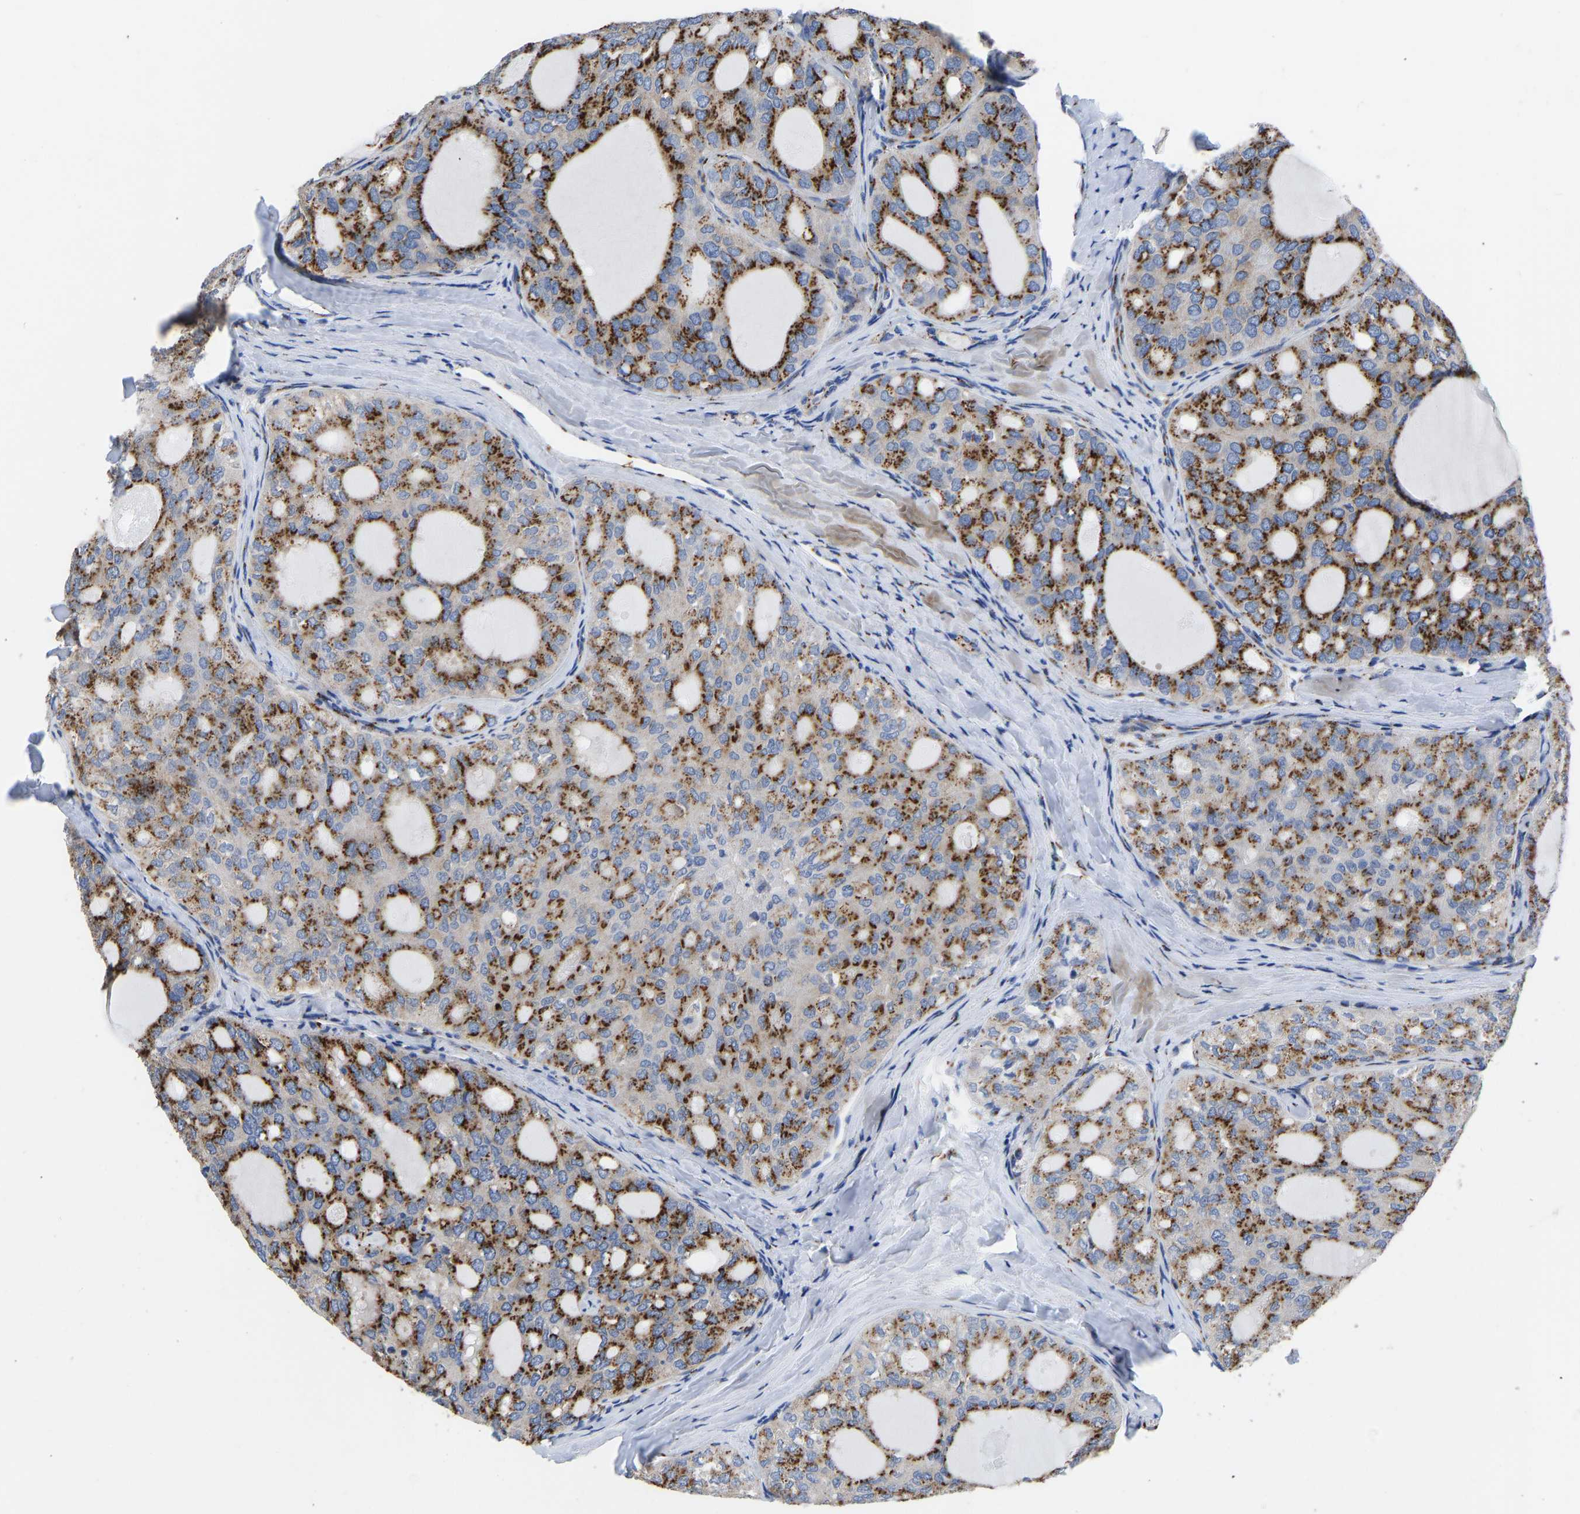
{"staining": {"intensity": "strong", "quantity": ">75%", "location": "cytoplasmic/membranous"}, "tissue": "thyroid cancer", "cell_type": "Tumor cells", "image_type": "cancer", "snomed": [{"axis": "morphology", "description": "Follicular adenoma carcinoma, NOS"}, {"axis": "topography", "description": "Thyroid gland"}], "caption": "Thyroid follicular adenoma carcinoma stained with a brown dye reveals strong cytoplasmic/membranous positive positivity in about >75% of tumor cells.", "gene": "TMEM87A", "patient": {"sex": "male", "age": 75}}